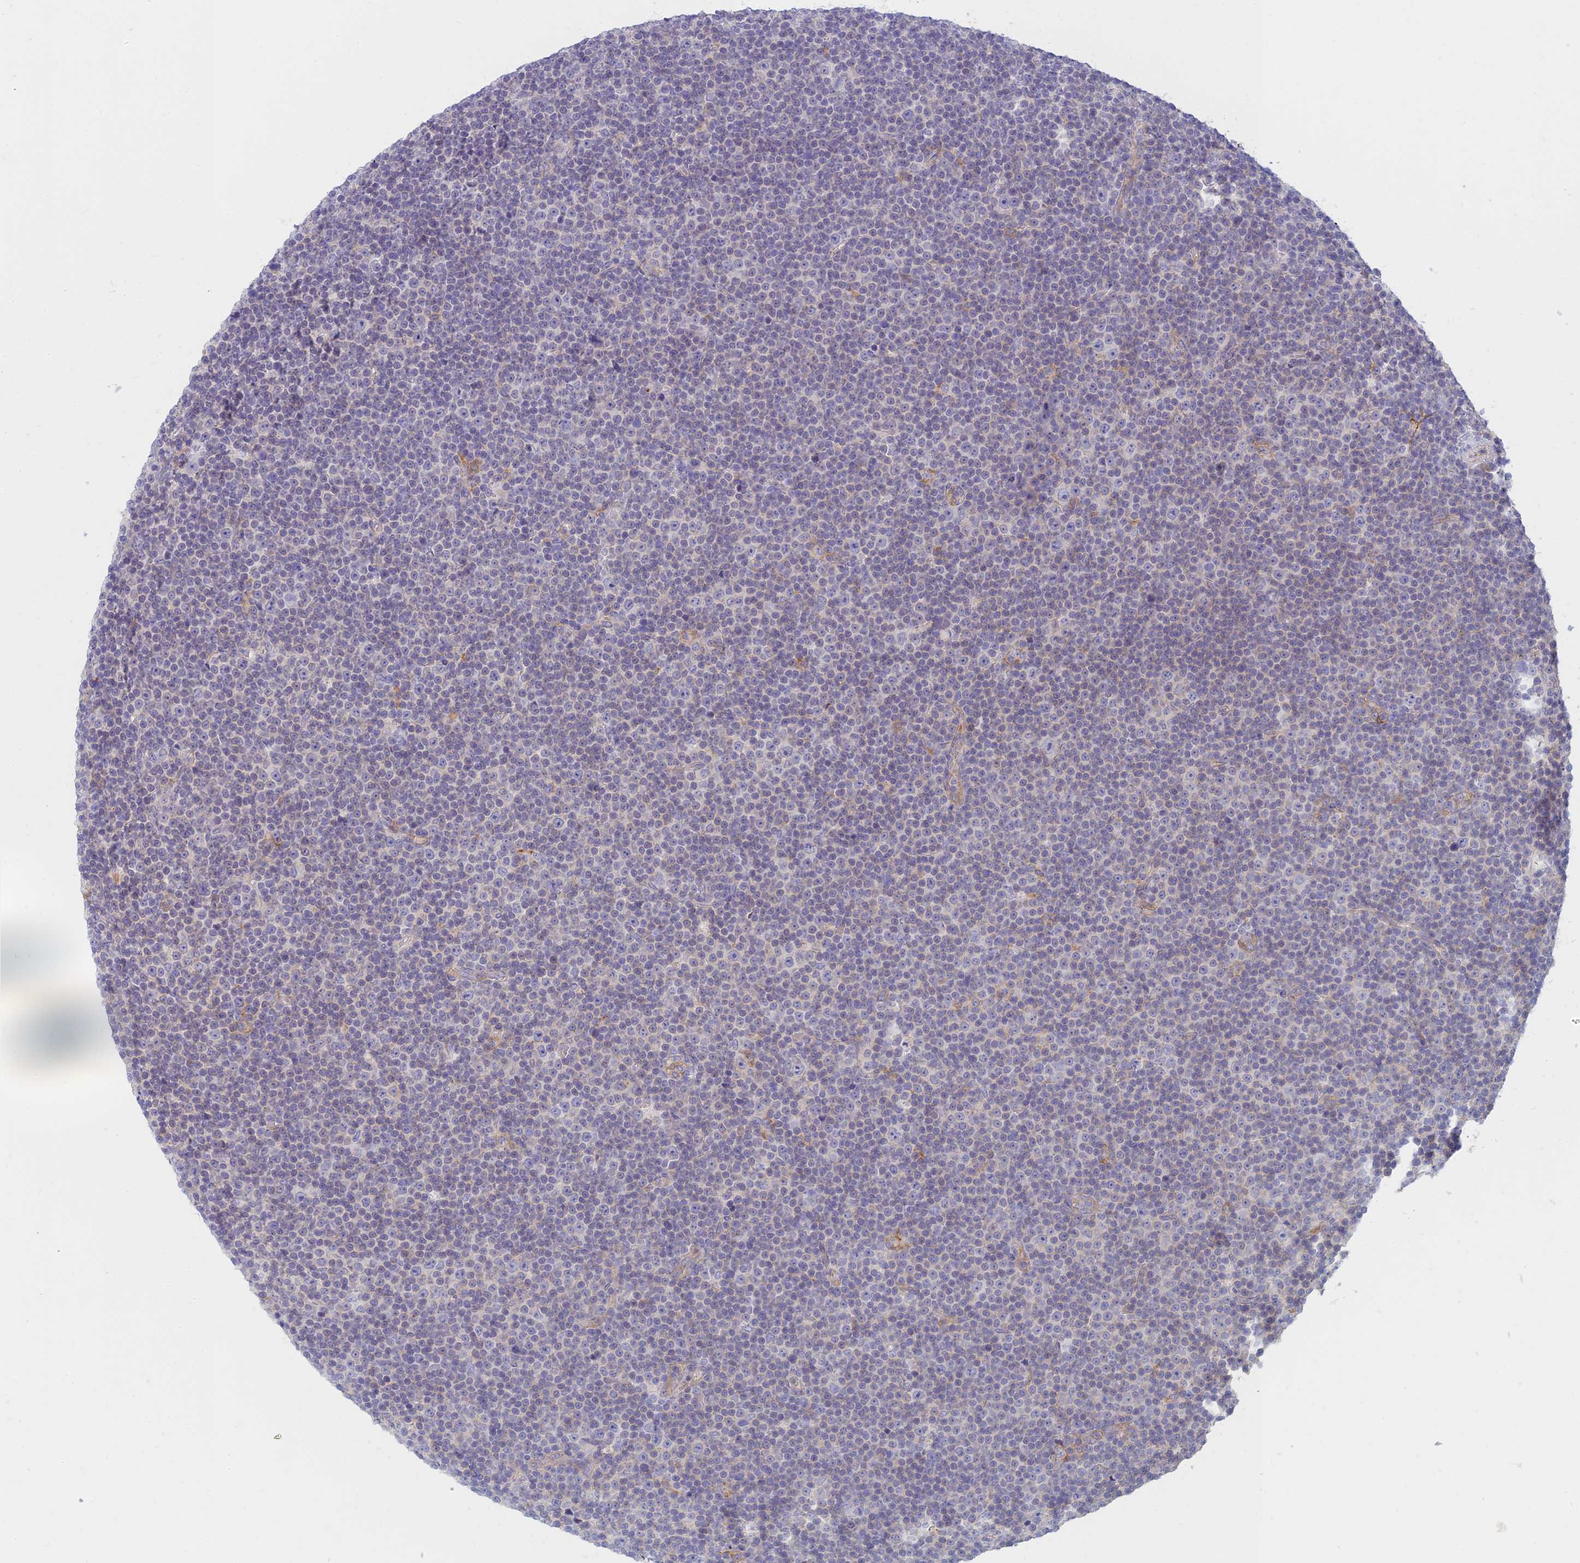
{"staining": {"intensity": "negative", "quantity": "none", "location": "none"}, "tissue": "lymphoma", "cell_type": "Tumor cells", "image_type": "cancer", "snomed": [{"axis": "morphology", "description": "Malignant lymphoma, non-Hodgkin's type, Low grade"}, {"axis": "topography", "description": "Lymph node"}], "caption": "The immunohistochemistry (IHC) histopathology image has no significant expression in tumor cells of low-grade malignant lymphoma, non-Hodgkin's type tissue. The staining is performed using DAB brown chromogen with nuclei counter-stained in using hematoxylin.", "gene": "STRN4", "patient": {"sex": "female", "age": 67}}